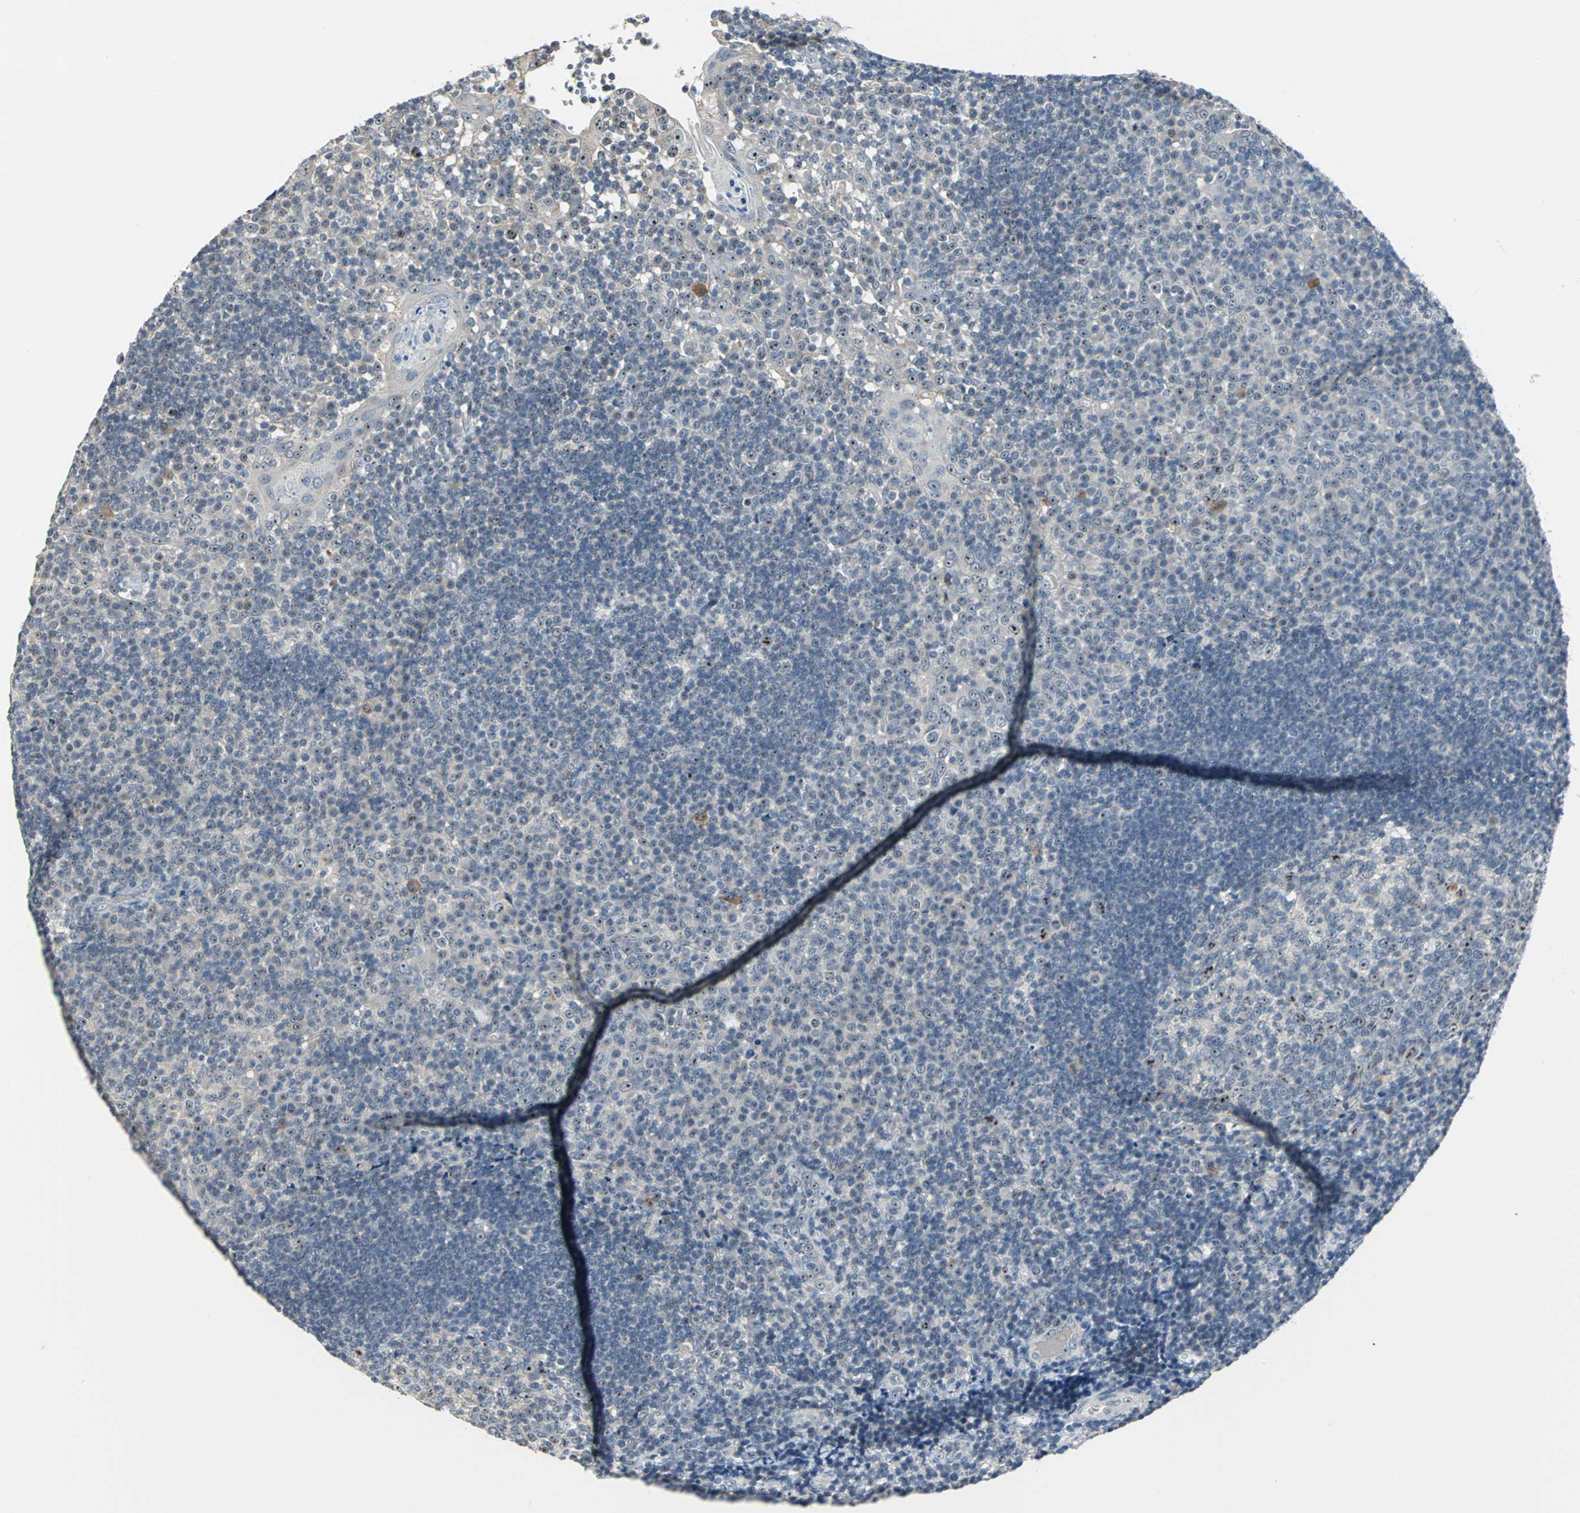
{"staining": {"intensity": "strong", "quantity": "25%-75%", "location": "nuclear"}, "tissue": "tonsil", "cell_type": "Germinal center cells", "image_type": "normal", "snomed": [{"axis": "morphology", "description": "Normal tissue, NOS"}, {"axis": "topography", "description": "Tonsil"}], "caption": "Immunohistochemistry (IHC) image of benign tonsil: human tonsil stained using immunohistochemistry (IHC) shows high levels of strong protein expression localized specifically in the nuclear of germinal center cells, appearing as a nuclear brown color.", "gene": "MYBBP1A", "patient": {"sex": "female", "age": 40}}